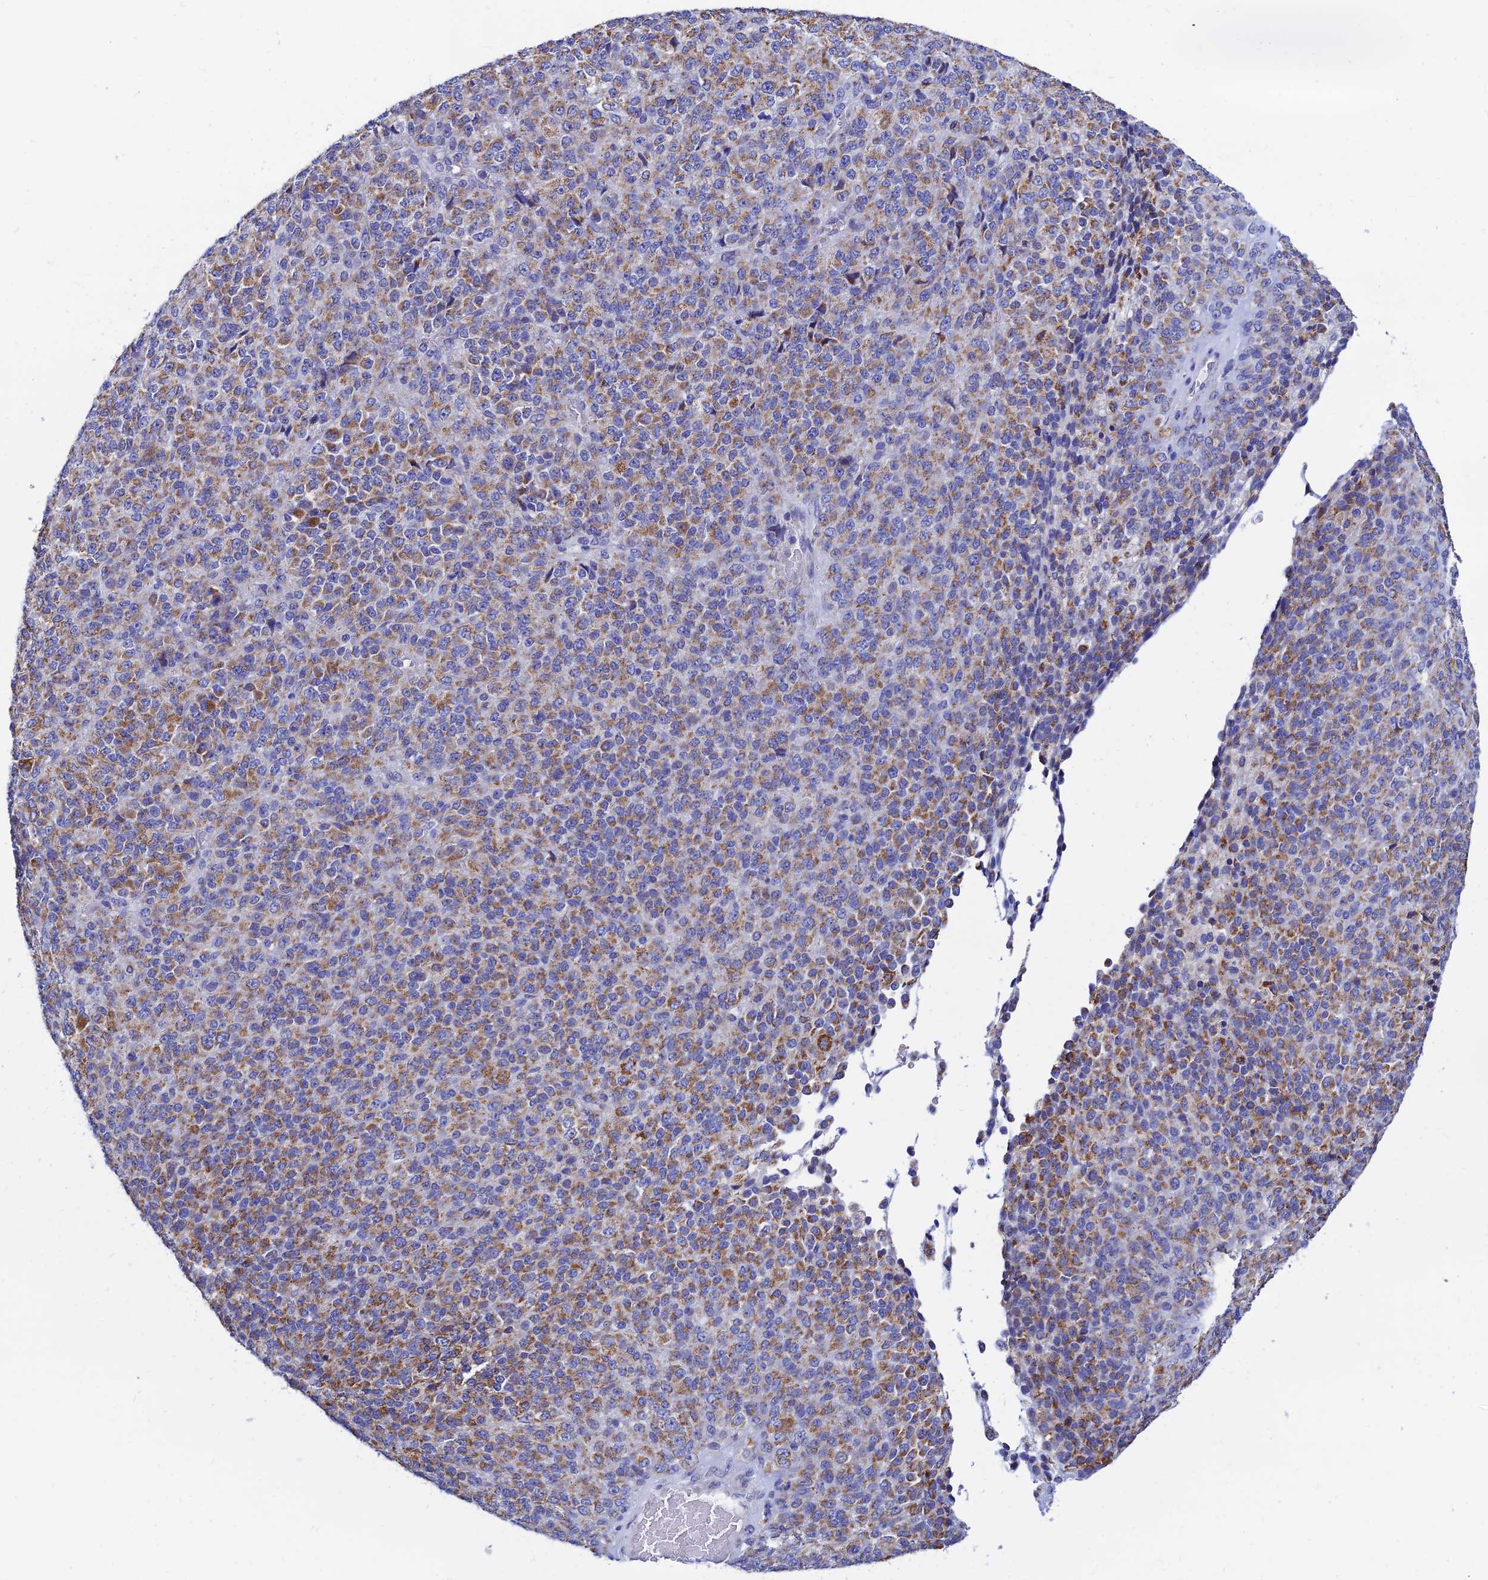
{"staining": {"intensity": "moderate", "quantity": ">75%", "location": "cytoplasmic/membranous"}, "tissue": "melanoma", "cell_type": "Tumor cells", "image_type": "cancer", "snomed": [{"axis": "morphology", "description": "Malignant melanoma, Metastatic site"}, {"axis": "topography", "description": "Brain"}], "caption": "IHC (DAB) staining of human melanoma shows moderate cytoplasmic/membranous protein staining in approximately >75% of tumor cells. Using DAB (3,3'-diaminobenzidine) (brown) and hematoxylin (blue) stains, captured at high magnification using brightfield microscopy.", "gene": "MGST1", "patient": {"sex": "female", "age": 56}}